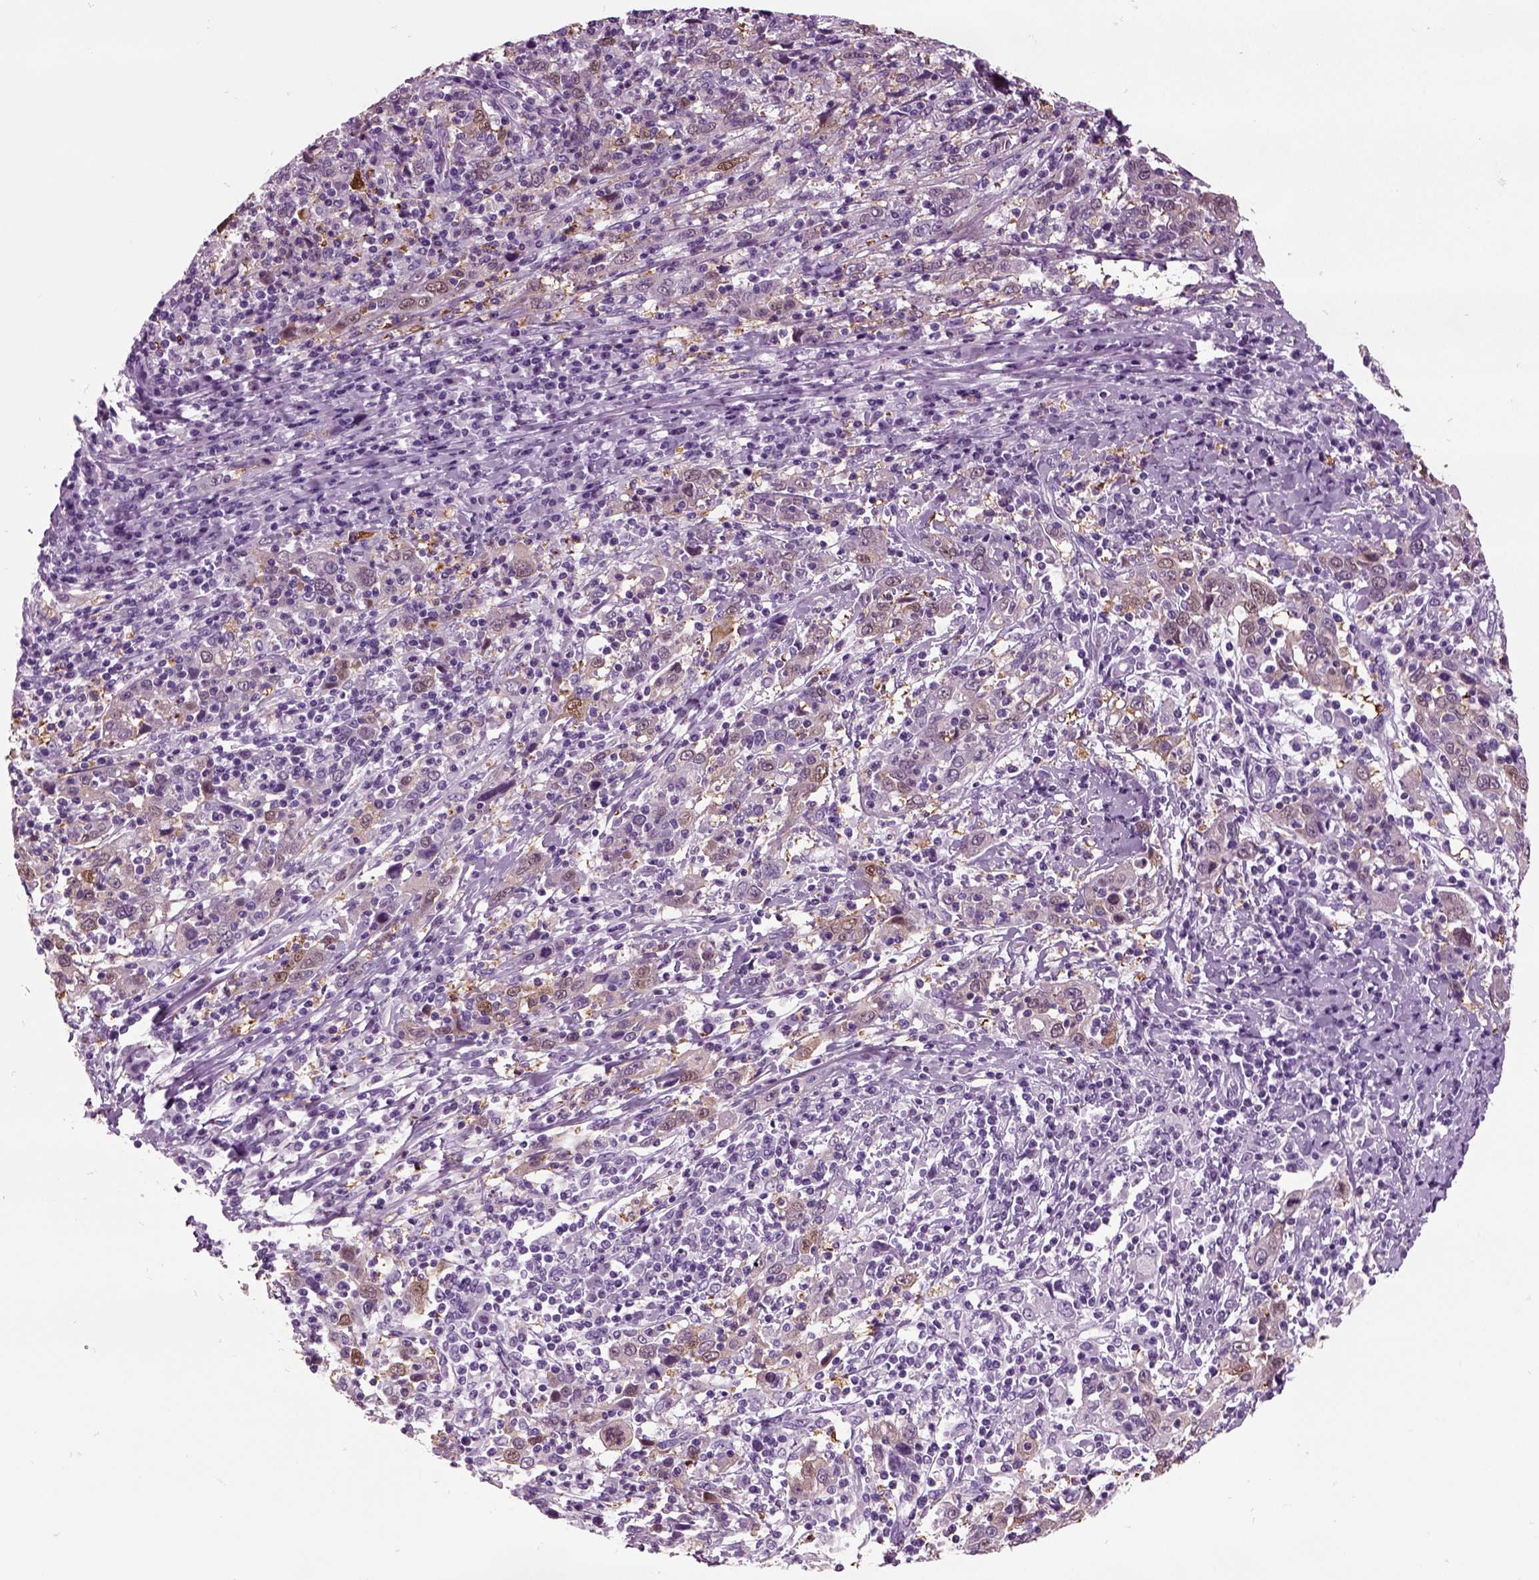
{"staining": {"intensity": "moderate", "quantity": "<25%", "location": "cytoplasmic/membranous"}, "tissue": "cervical cancer", "cell_type": "Tumor cells", "image_type": "cancer", "snomed": [{"axis": "morphology", "description": "Squamous cell carcinoma, NOS"}, {"axis": "topography", "description": "Cervix"}], "caption": "Immunohistochemistry (IHC) staining of cervical cancer (squamous cell carcinoma), which demonstrates low levels of moderate cytoplasmic/membranous positivity in about <25% of tumor cells indicating moderate cytoplasmic/membranous protein staining. The staining was performed using DAB (3,3'-diaminobenzidine) (brown) for protein detection and nuclei were counterstained in hematoxylin (blue).", "gene": "CRABP1", "patient": {"sex": "female", "age": 46}}